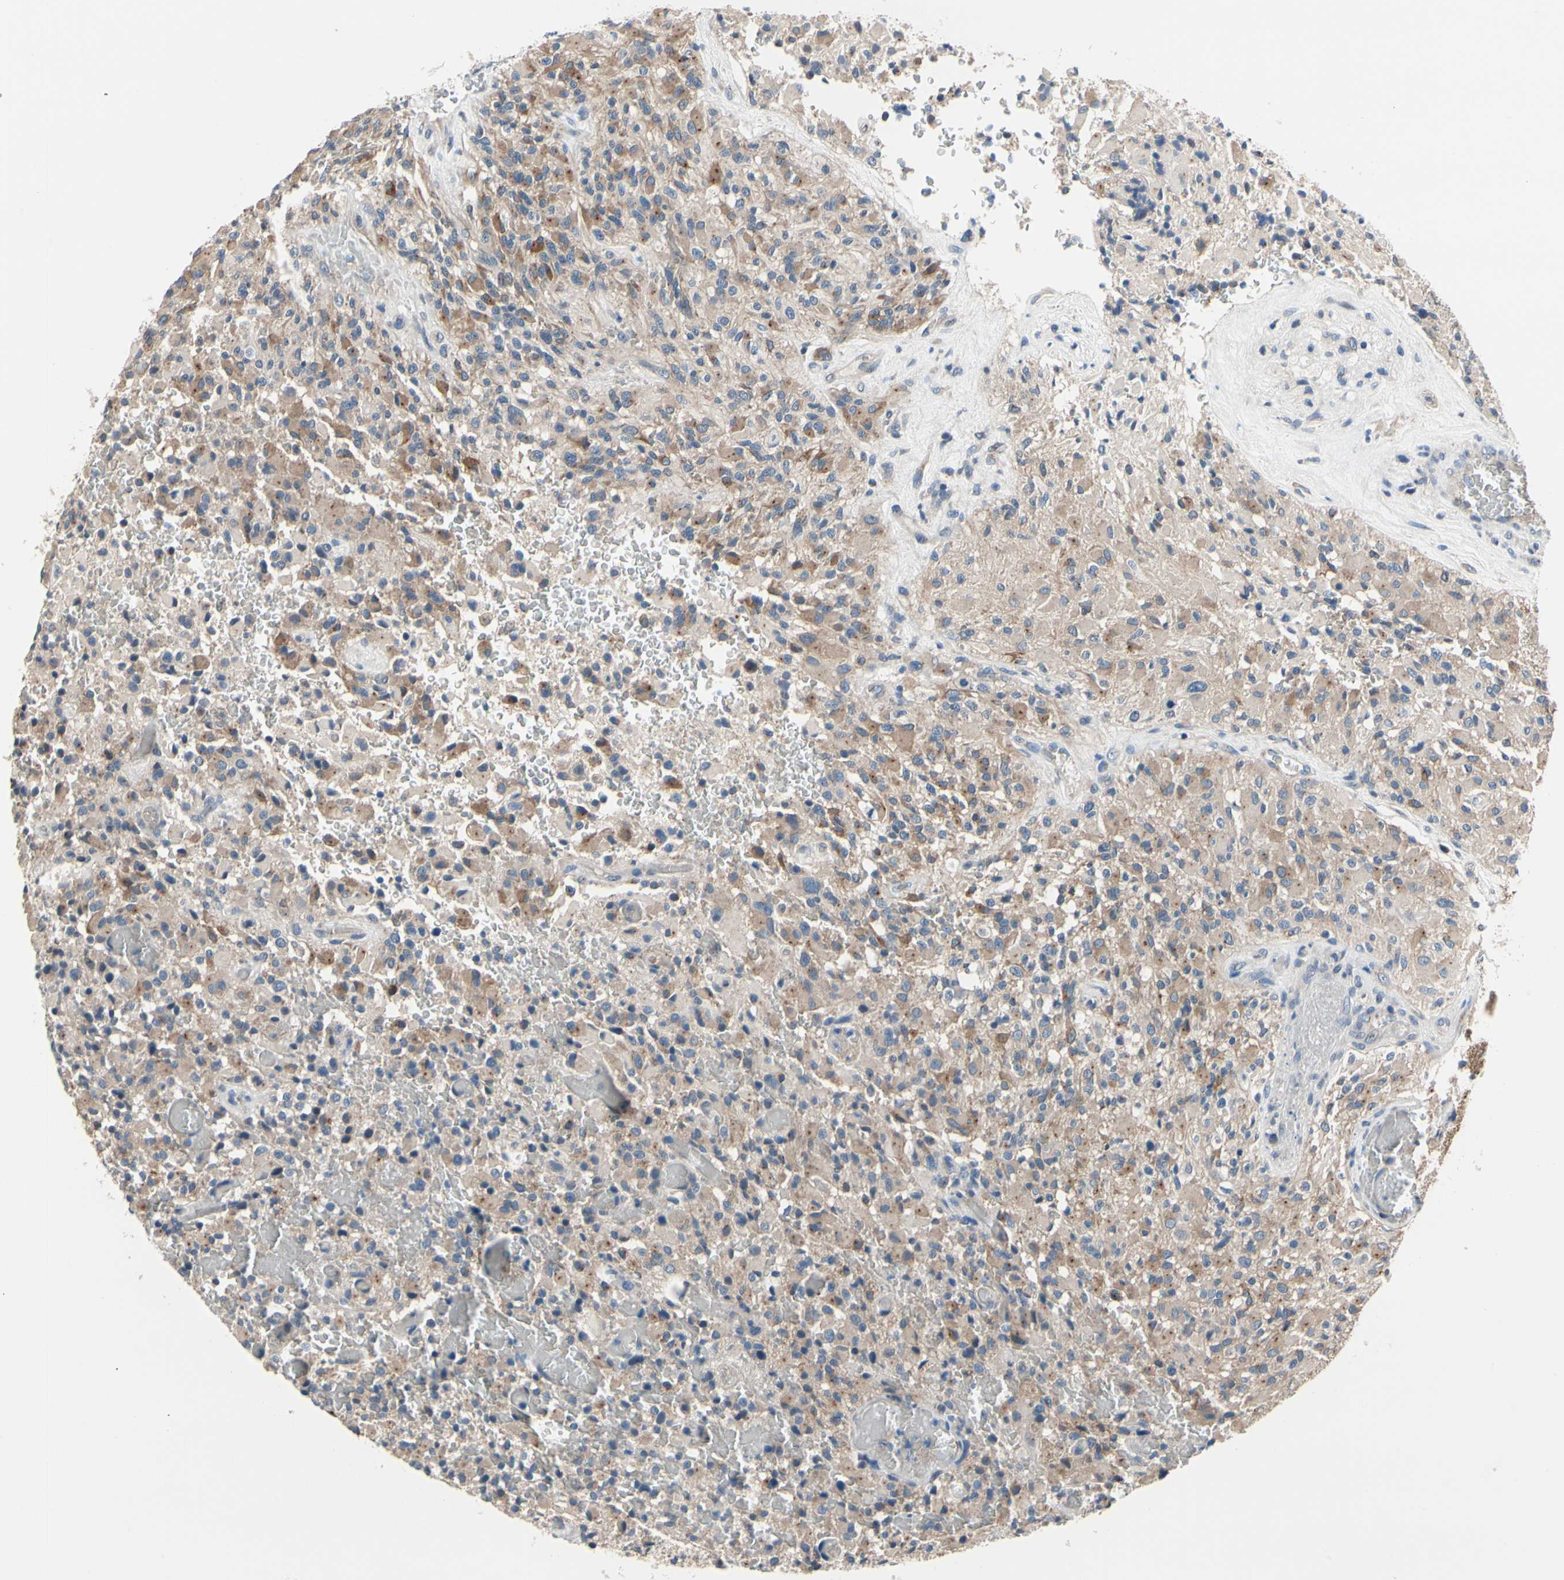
{"staining": {"intensity": "moderate", "quantity": "<25%", "location": "cytoplasmic/membranous"}, "tissue": "glioma", "cell_type": "Tumor cells", "image_type": "cancer", "snomed": [{"axis": "morphology", "description": "Glioma, malignant, High grade"}, {"axis": "topography", "description": "Brain"}], "caption": "Protein staining of high-grade glioma (malignant) tissue shows moderate cytoplasmic/membranous expression in about <25% of tumor cells.", "gene": "PRKAR2B", "patient": {"sex": "male", "age": 71}}